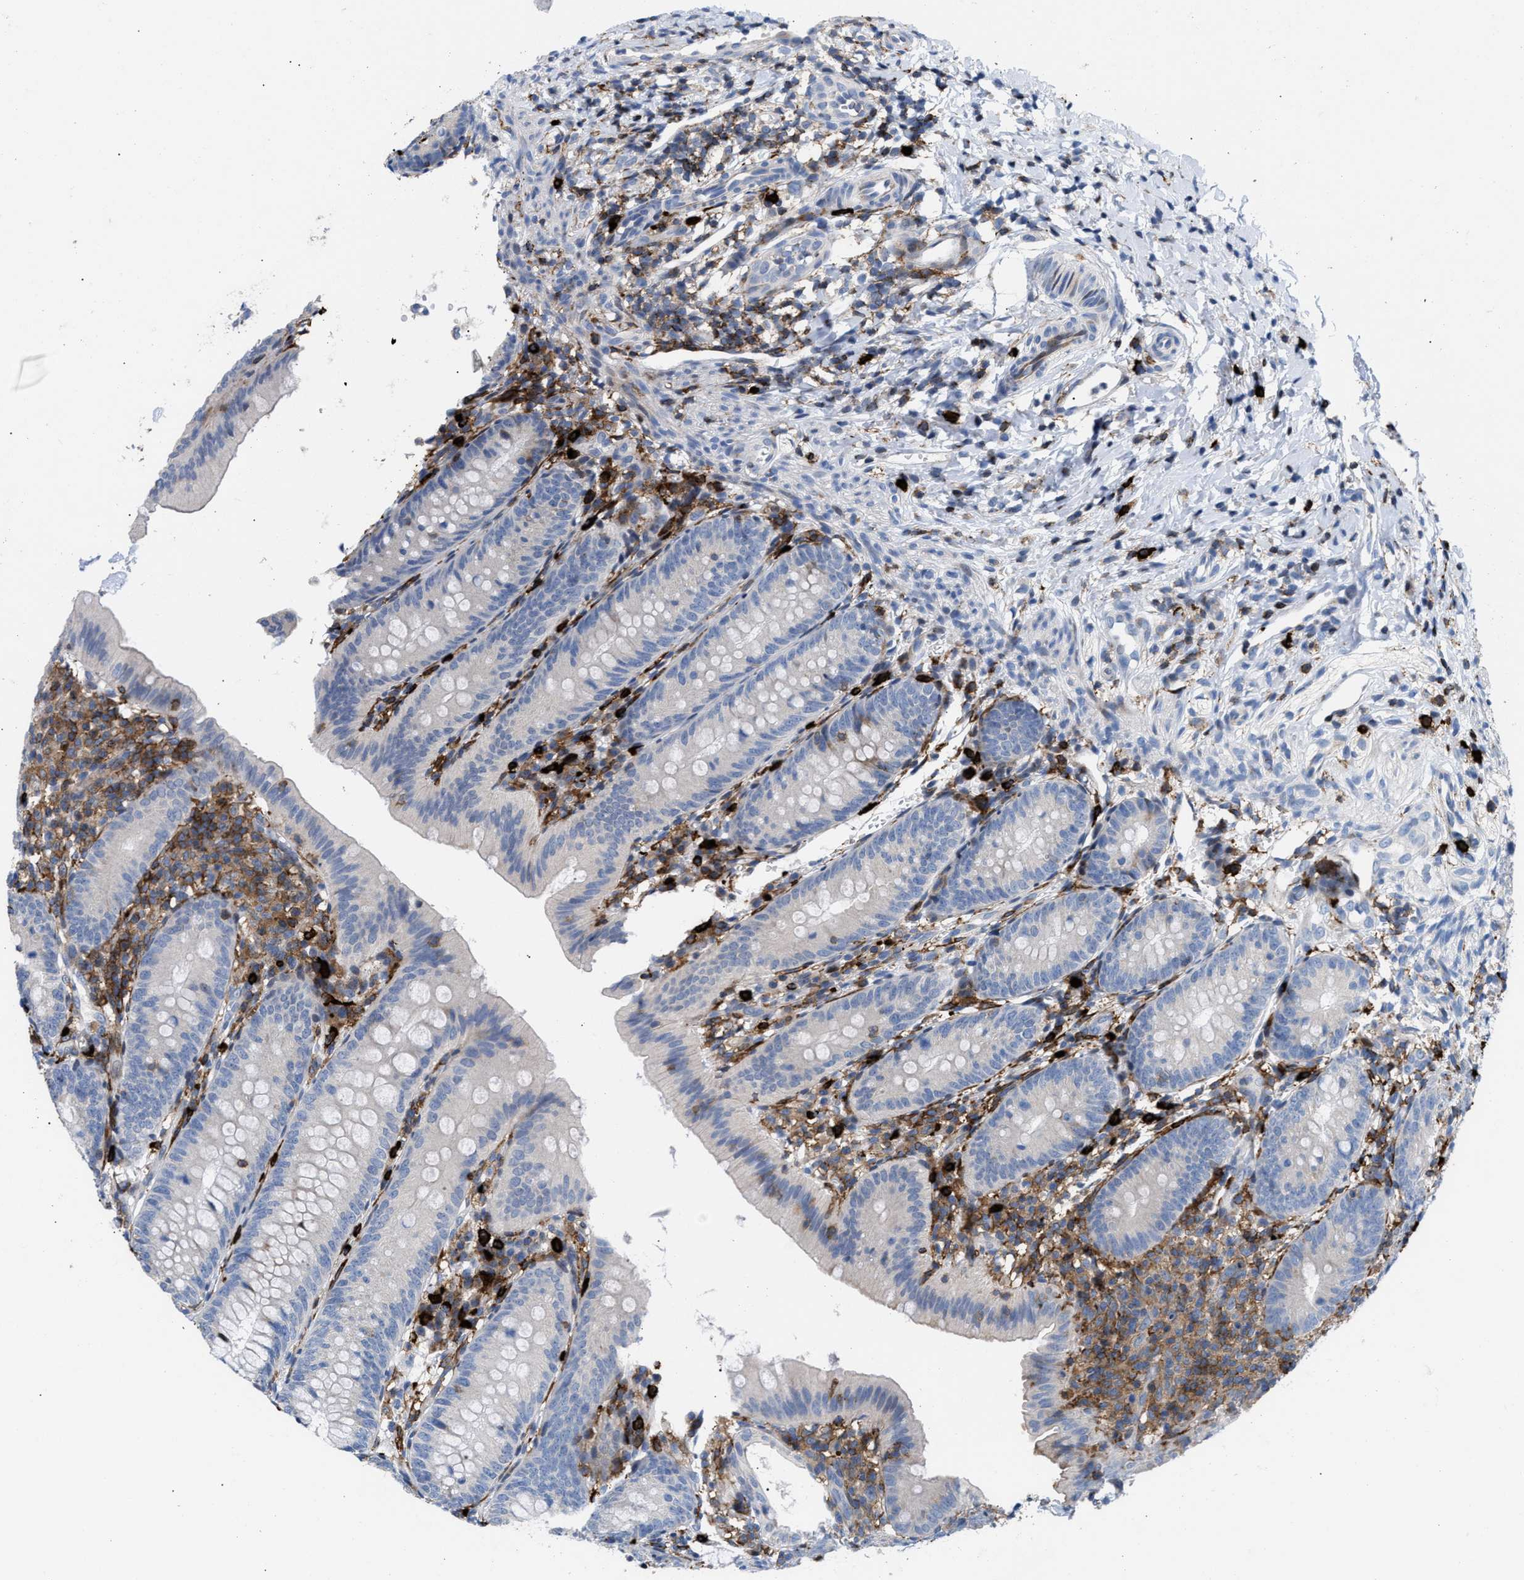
{"staining": {"intensity": "negative", "quantity": "none", "location": "none"}, "tissue": "appendix", "cell_type": "Glandular cells", "image_type": "normal", "snomed": [{"axis": "morphology", "description": "Normal tissue, NOS"}, {"axis": "topography", "description": "Appendix"}], "caption": "IHC image of normal human appendix stained for a protein (brown), which shows no staining in glandular cells. (DAB IHC visualized using brightfield microscopy, high magnification).", "gene": "ATP9A", "patient": {"sex": "male", "age": 1}}